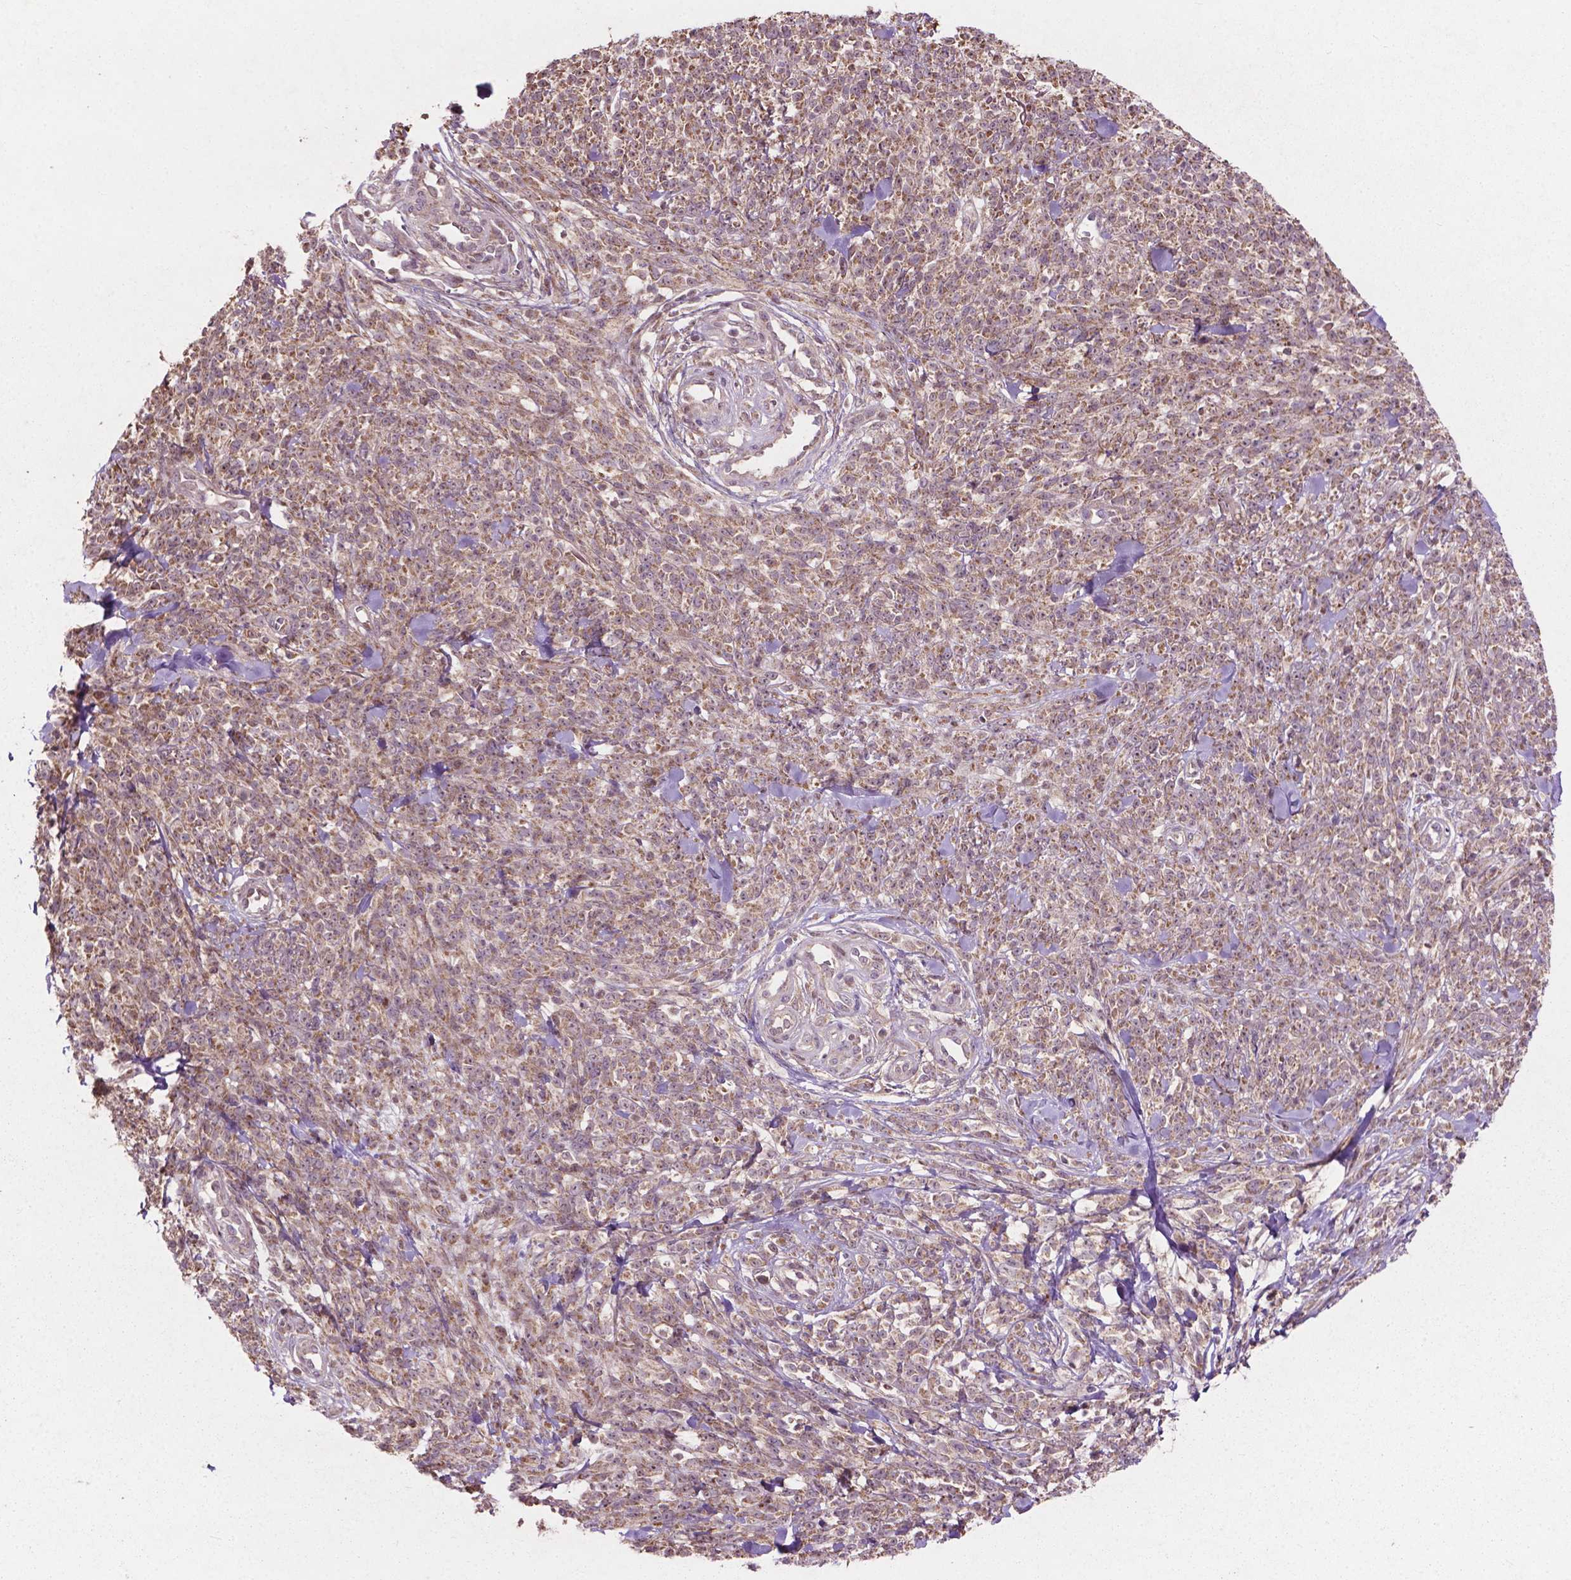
{"staining": {"intensity": "moderate", "quantity": "25%-75%", "location": "cytoplasmic/membranous"}, "tissue": "melanoma", "cell_type": "Tumor cells", "image_type": "cancer", "snomed": [{"axis": "morphology", "description": "Malignant melanoma, NOS"}, {"axis": "topography", "description": "Skin"}, {"axis": "topography", "description": "Skin of trunk"}], "caption": "The photomicrograph demonstrates immunohistochemical staining of melanoma. There is moderate cytoplasmic/membranous staining is appreciated in about 25%-75% of tumor cells. (Stains: DAB in brown, nuclei in blue, Microscopy: brightfield microscopy at high magnification).", "gene": "B3GALNT2", "patient": {"sex": "male", "age": 74}}